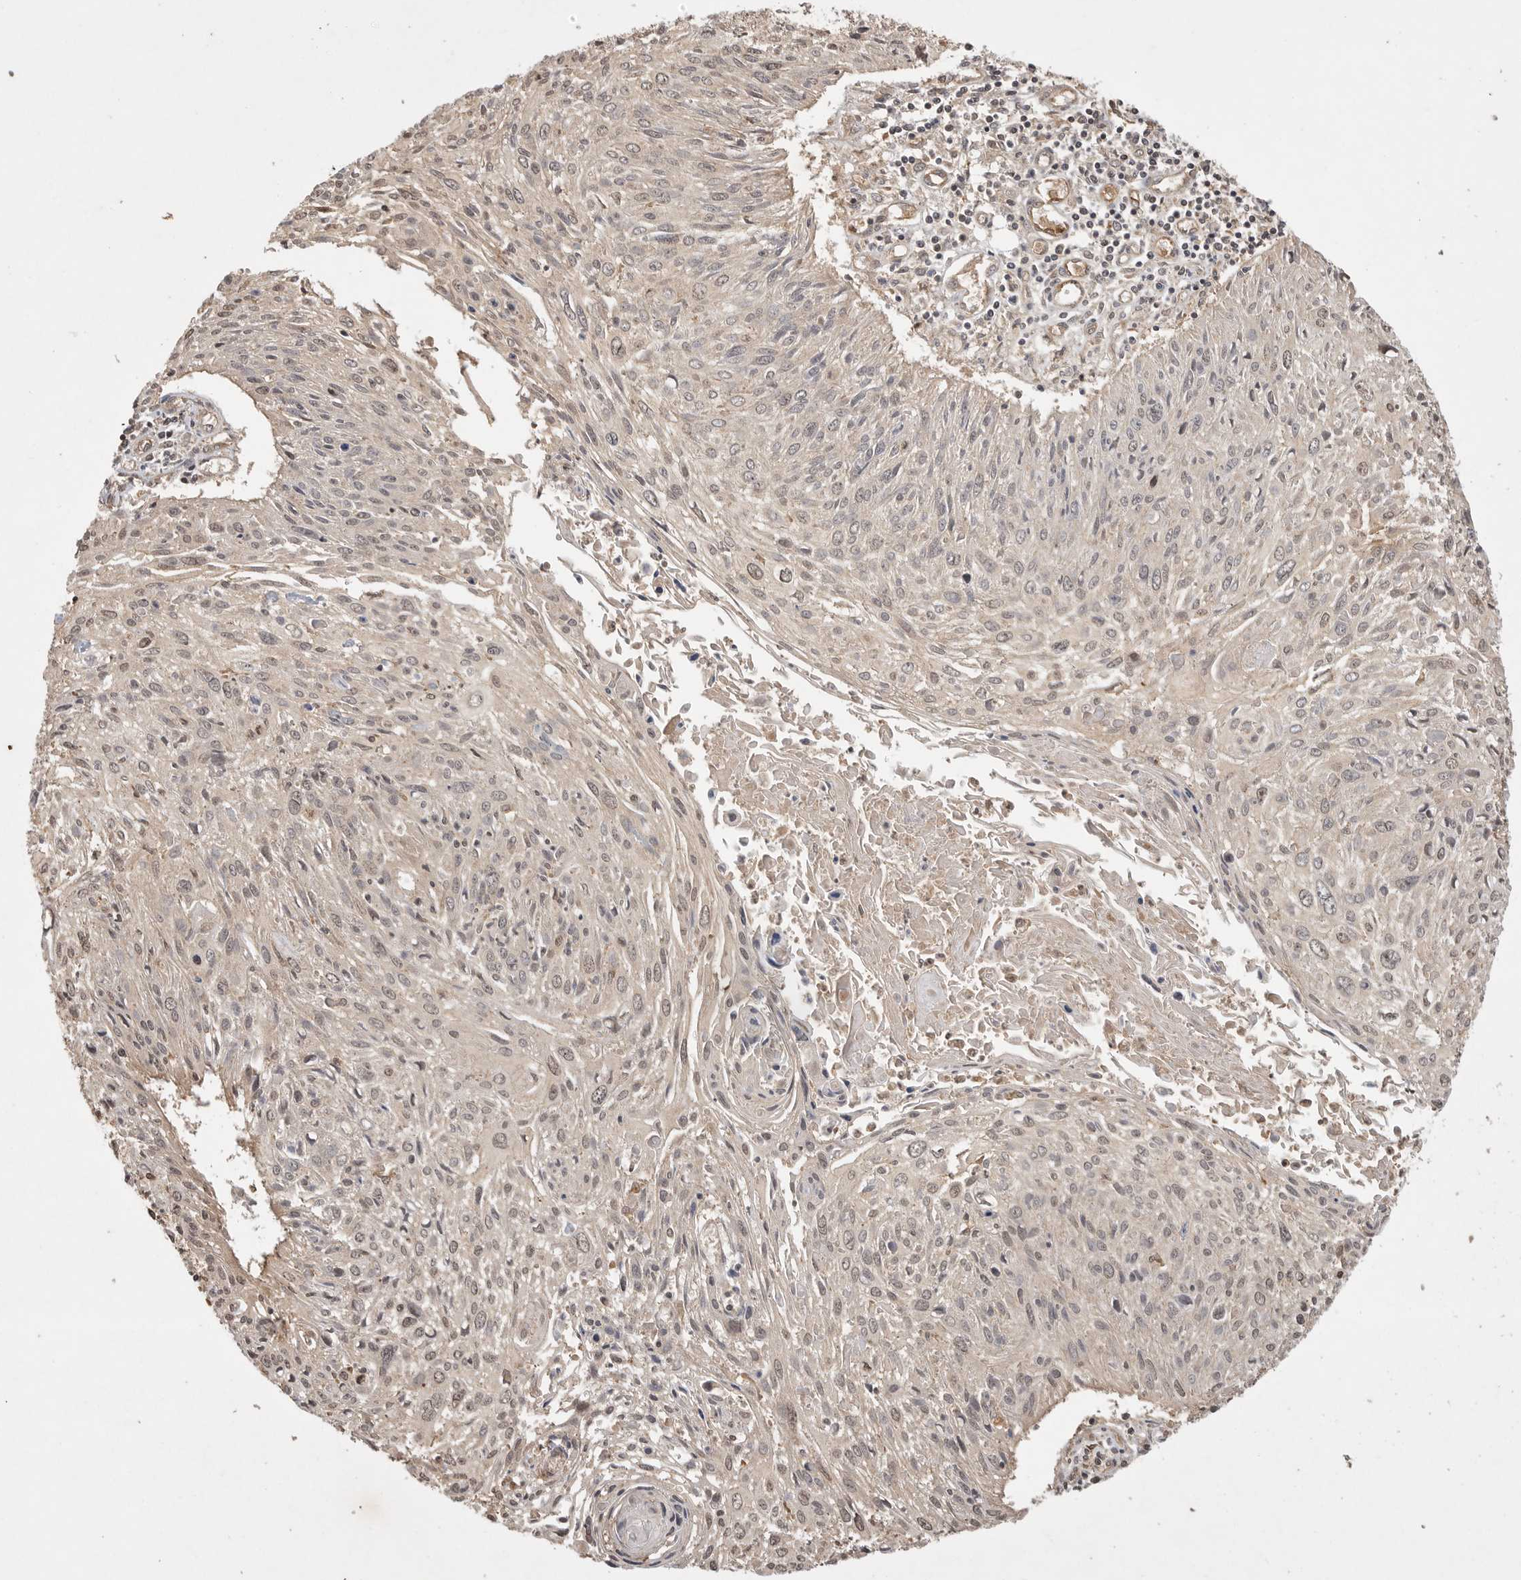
{"staining": {"intensity": "weak", "quantity": "<25%", "location": "nuclear"}, "tissue": "cervical cancer", "cell_type": "Tumor cells", "image_type": "cancer", "snomed": [{"axis": "morphology", "description": "Squamous cell carcinoma, NOS"}, {"axis": "topography", "description": "Cervix"}], "caption": "Immunohistochemistry (IHC) photomicrograph of cervical cancer stained for a protein (brown), which exhibits no expression in tumor cells. (Stains: DAB (3,3'-diaminobenzidine) IHC with hematoxylin counter stain, Microscopy: brightfield microscopy at high magnification).", "gene": "PRMT3", "patient": {"sex": "female", "age": 51}}